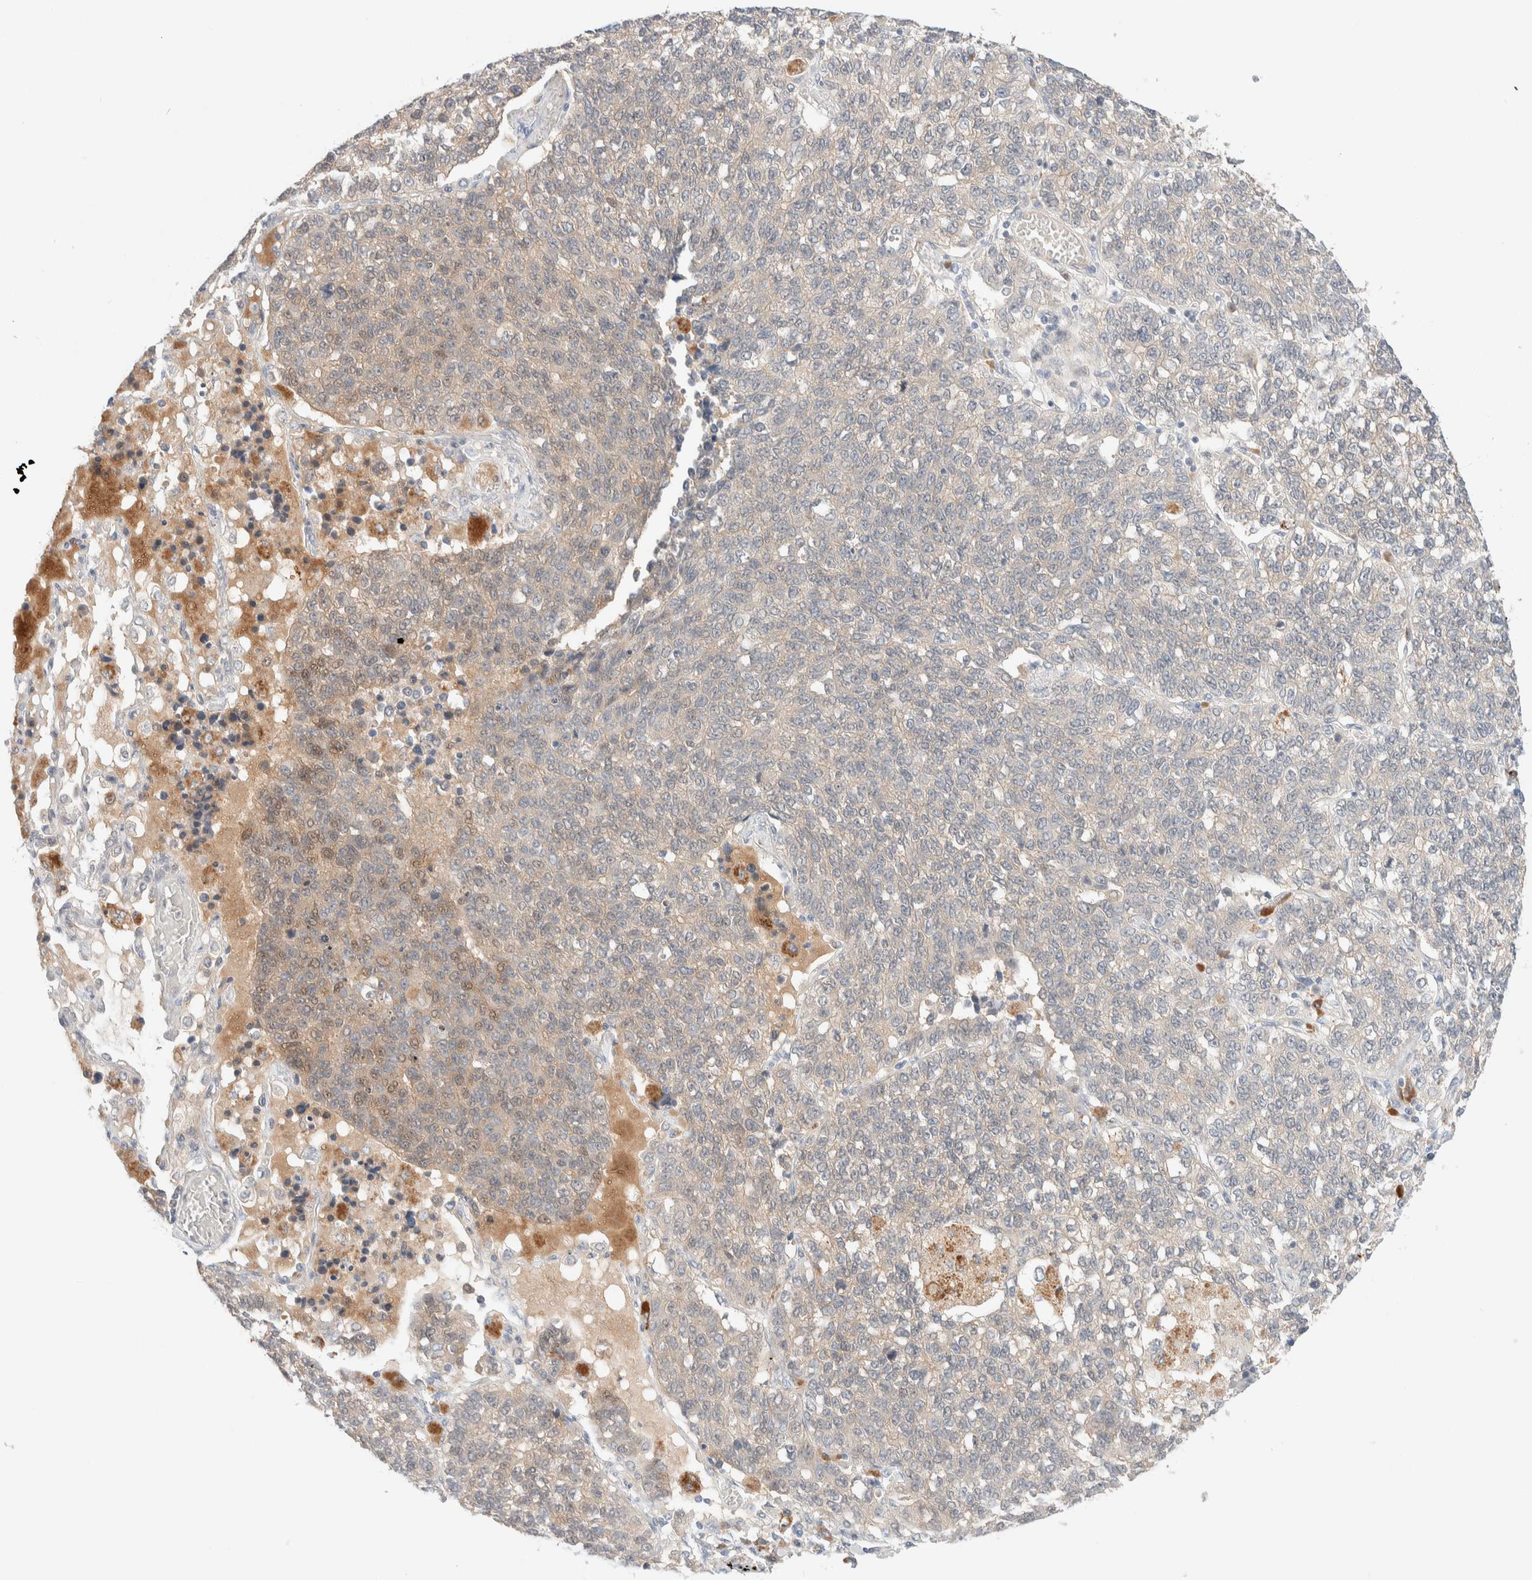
{"staining": {"intensity": "weak", "quantity": "<25%", "location": "cytoplasmic/membranous"}, "tissue": "lung cancer", "cell_type": "Tumor cells", "image_type": "cancer", "snomed": [{"axis": "morphology", "description": "Adenocarcinoma, NOS"}, {"axis": "topography", "description": "Lung"}], "caption": "DAB immunohistochemical staining of human adenocarcinoma (lung) reveals no significant expression in tumor cells. (Stains: DAB (3,3'-diaminobenzidine) immunohistochemistry (IHC) with hematoxylin counter stain, Microscopy: brightfield microscopy at high magnification).", "gene": "CHKA", "patient": {"sex": "male", "age": 49}}